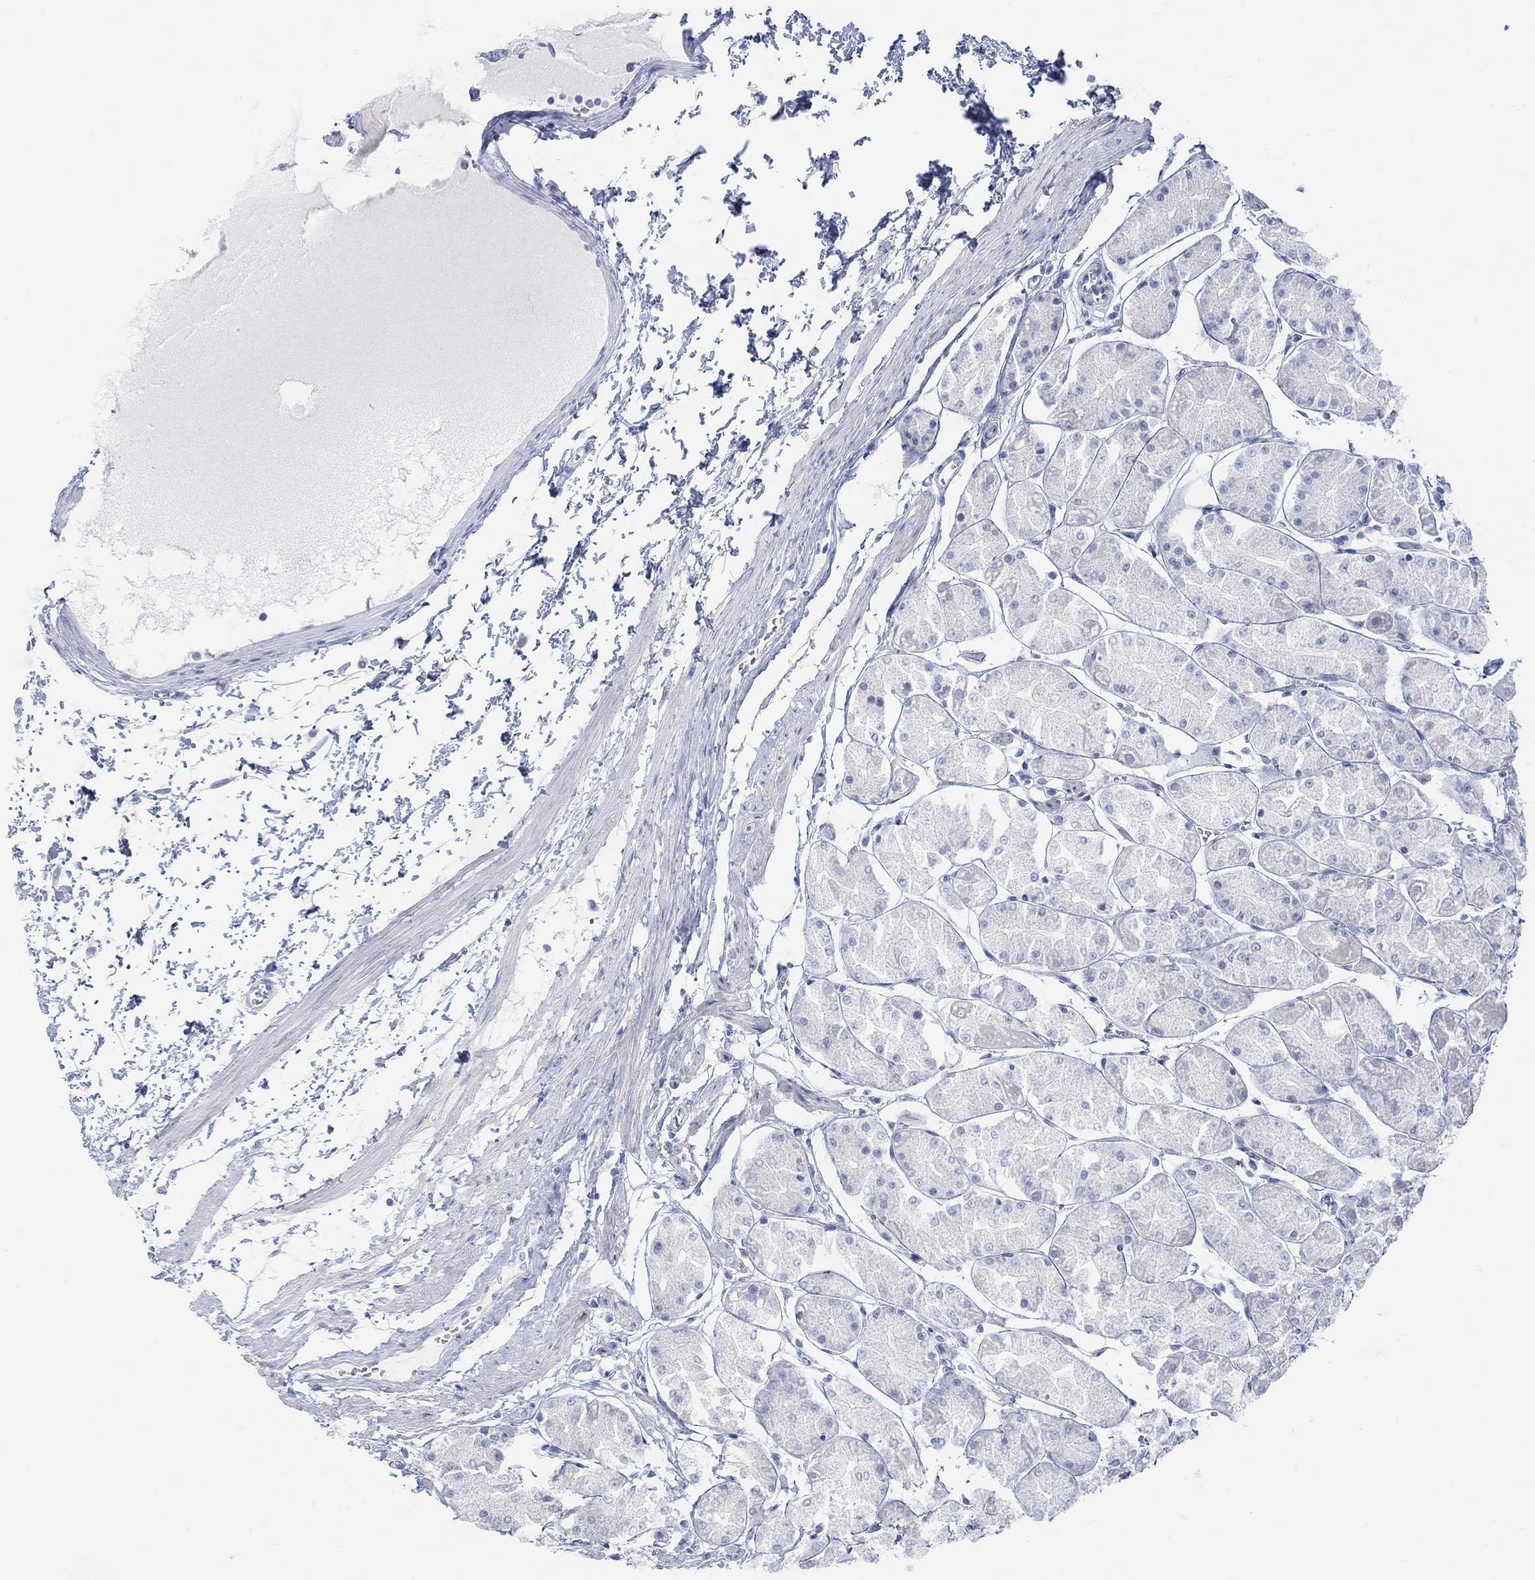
{"staining": {"intensity": "weak", "quantity": "<25%", "location": "cytoplasmic/membranous"}, "tissue": "stomach", "cell_type": "Glandular cells", "image_type": "normal", "snomed": [{"axis": "morphology", "description": "Normal tissue, NOS"}, {"axis": "topography", "description": "Stomach, upper"}], "caption": "DAB (3,3'-diaminobenzidine) immunohistochemical staining of normal human stomach shows no significant staining in glandular cells.", "gene": "AK8", "patient": {"sex": "male", "age": 60}}